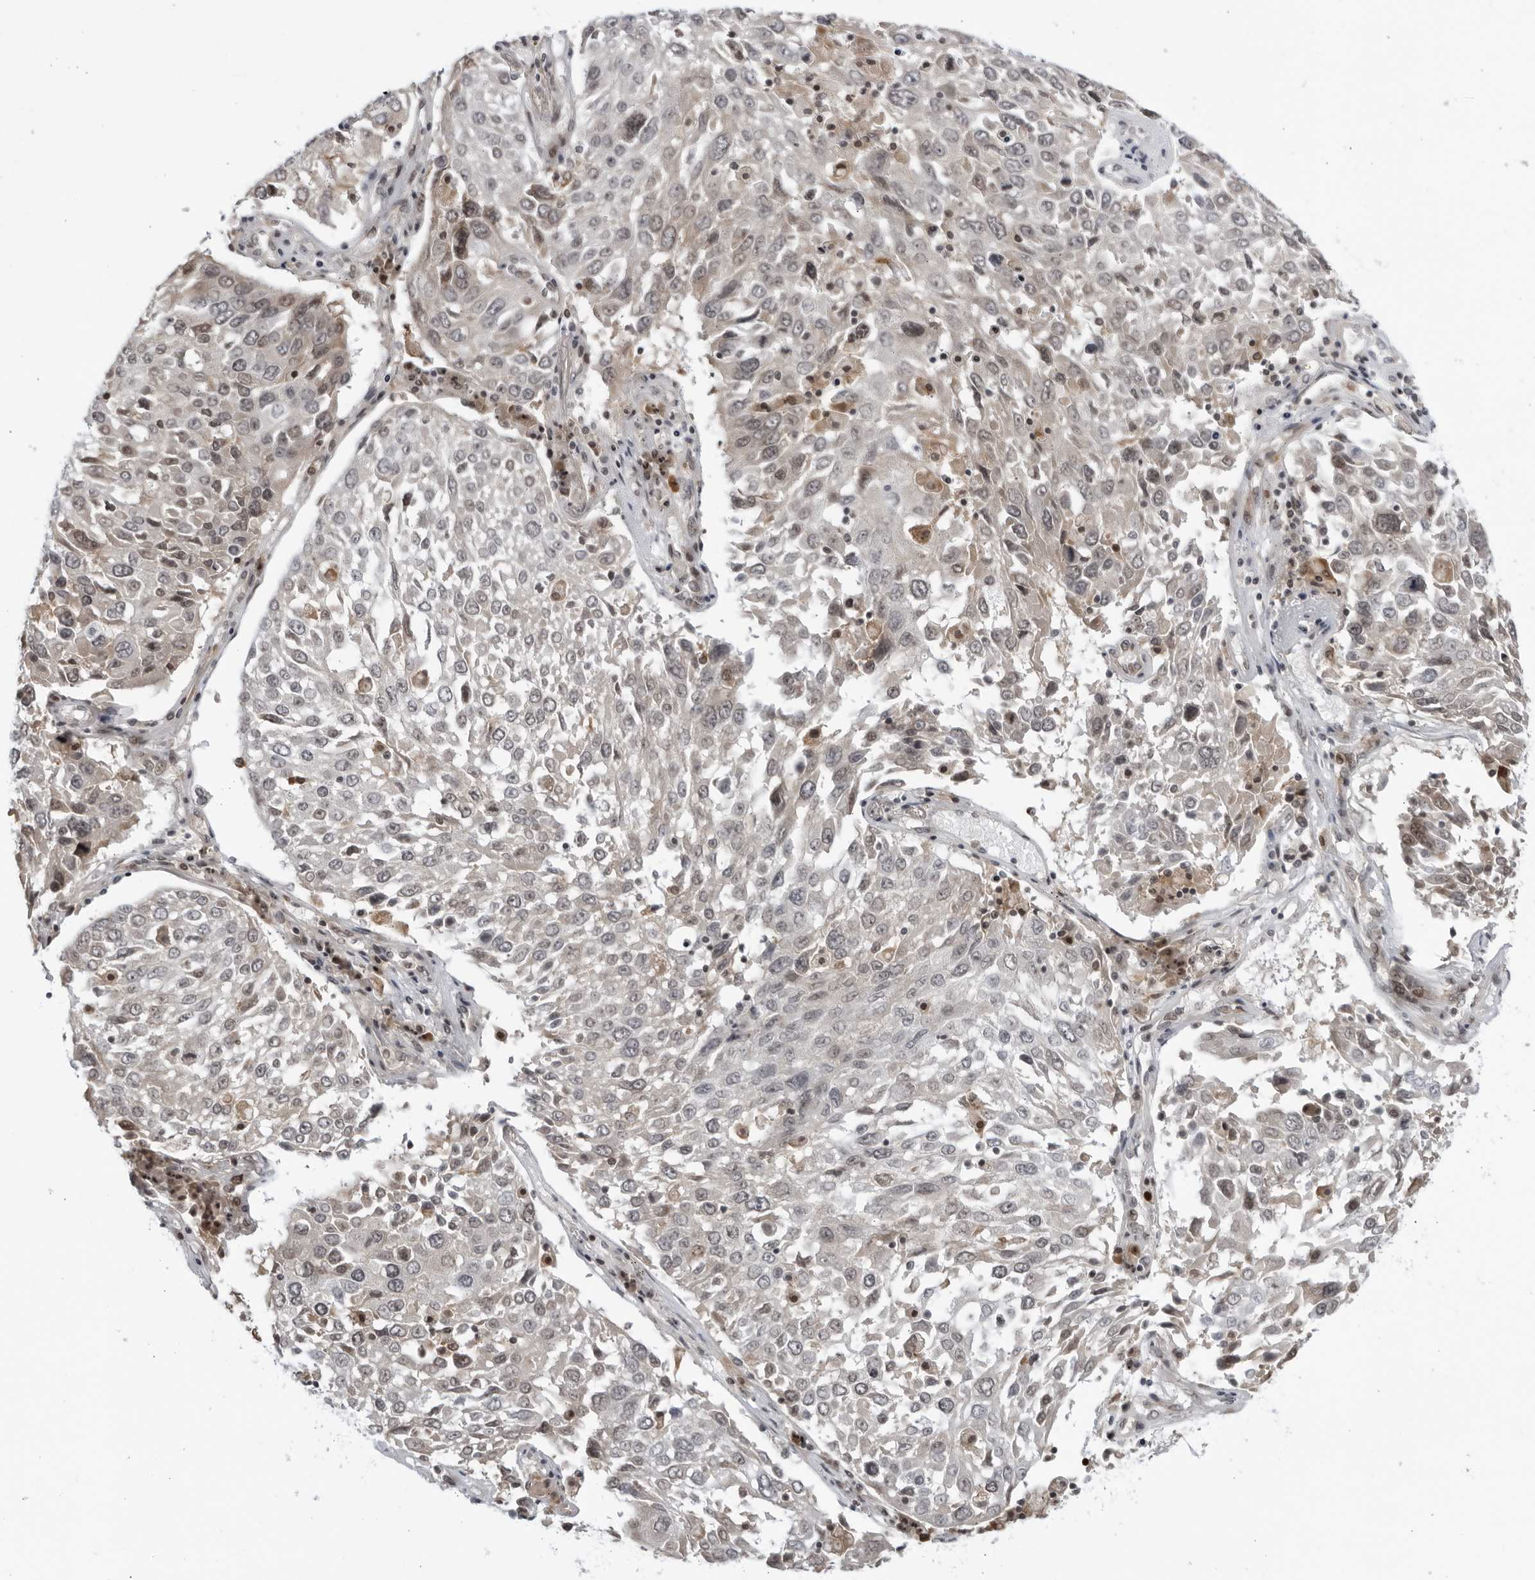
{"staining": {"intensity": "weak", "quantity": "<25%", "location": "cytoplasmic/membranous"}, "tissue": "lung cancer", "cell_type": "Tumor cells", "image_type": "cancer", "snomed": [{"axis": "morphology", "description": "Squamous cell carcinoma, NOS"}, {"axis": "topography", "description": "Lung"}], "caption": "Tumor cells show no significant protein staining in lung squamous cell carcinoma.", "gene": "DTL", "patient": {"sex": "male", "age": 65}}